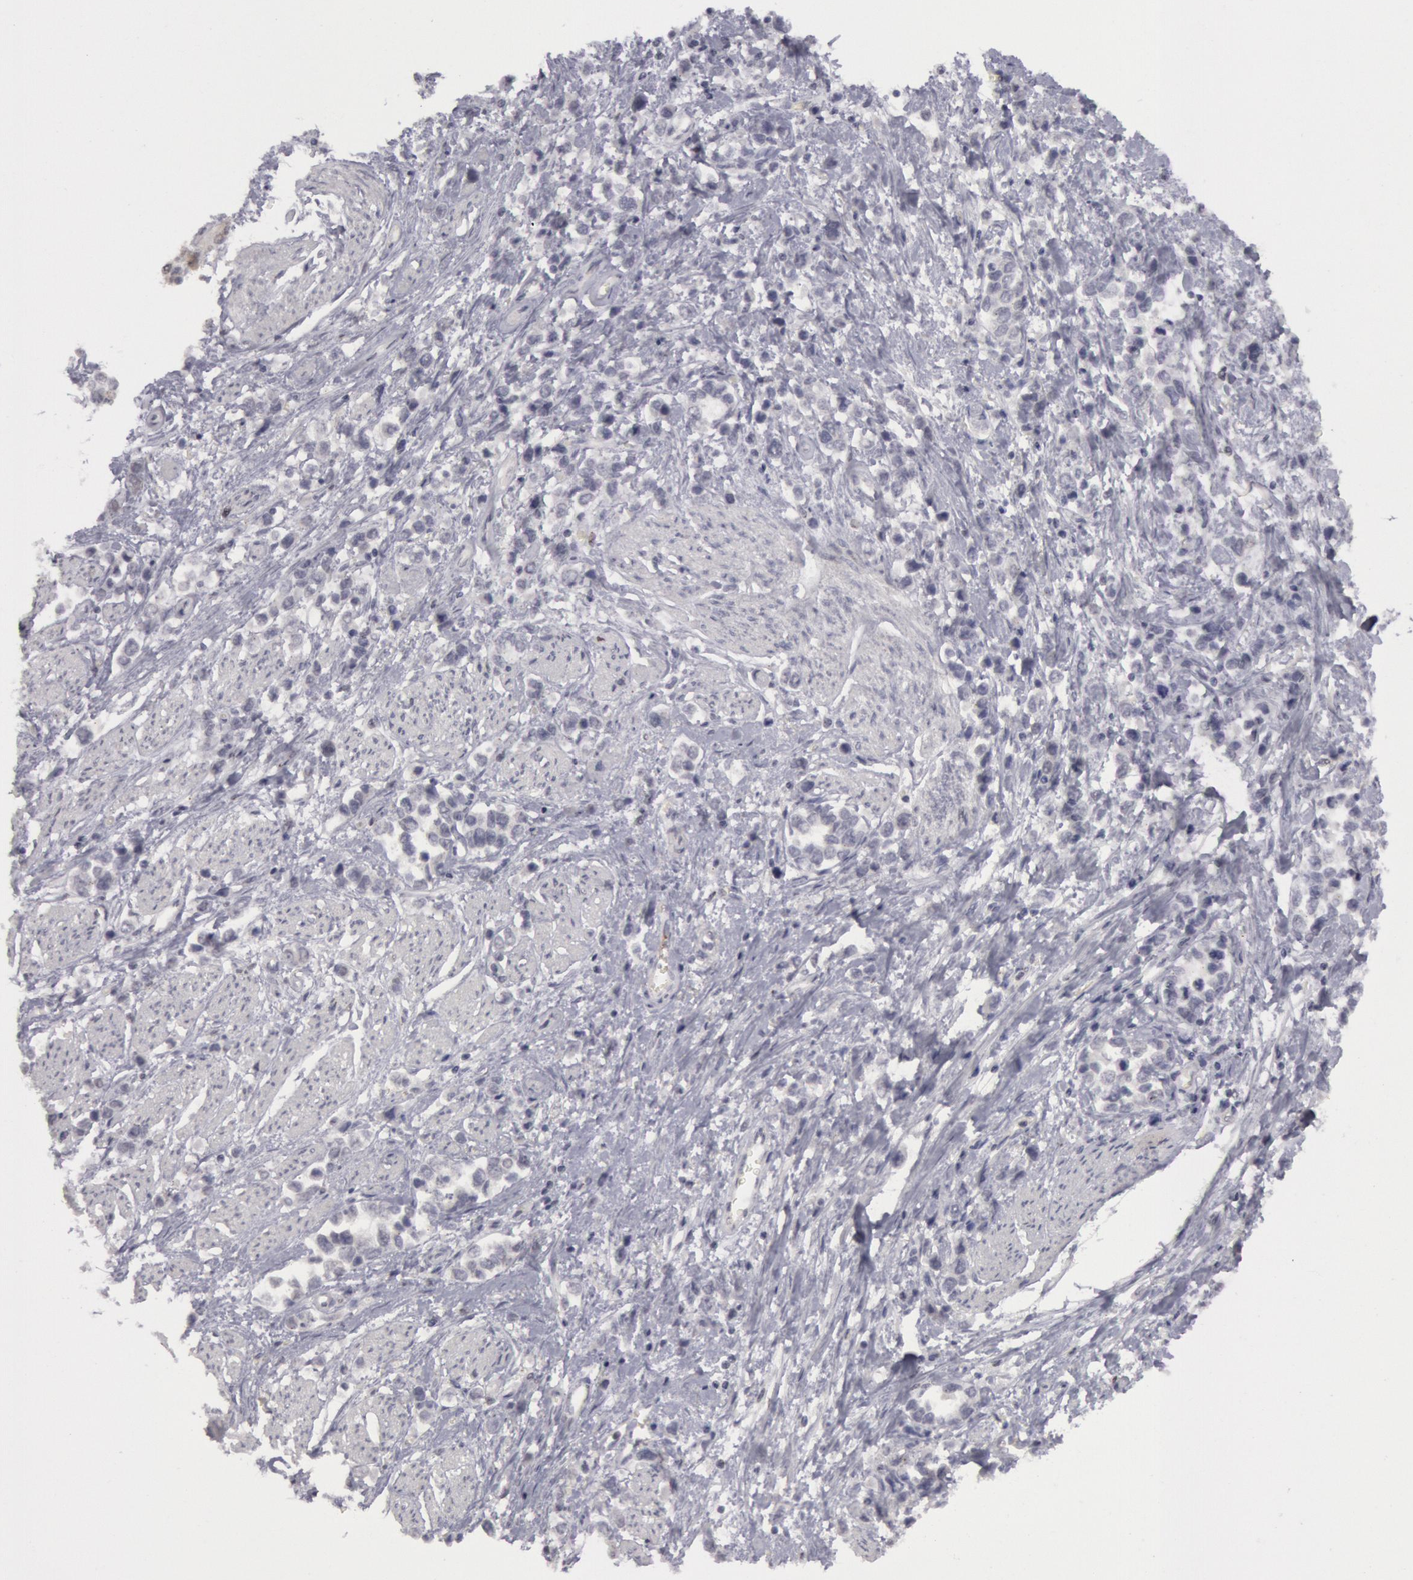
{"staining": {"intensity": "negative", "quantity": "none", "location": "none"}, "tissue": "stomach cancer", "cell_type": "Tumor cells", "image_type": "cancer", "snomed": [{"axis": "morphology", "description": "Adenocarcinoma, NOS"}, {"axis": "topography", "description": "Stomach, upper"}], "caption": "IHC image of neoplastic tissue: human stomach adenocarcinoma stained with DAB (3,3'-diaminobenzidine) shows no significant protein staining in tumor cells.", "gene": "RIMBP3C", "patient": {"sex": "male", "age": 76}}